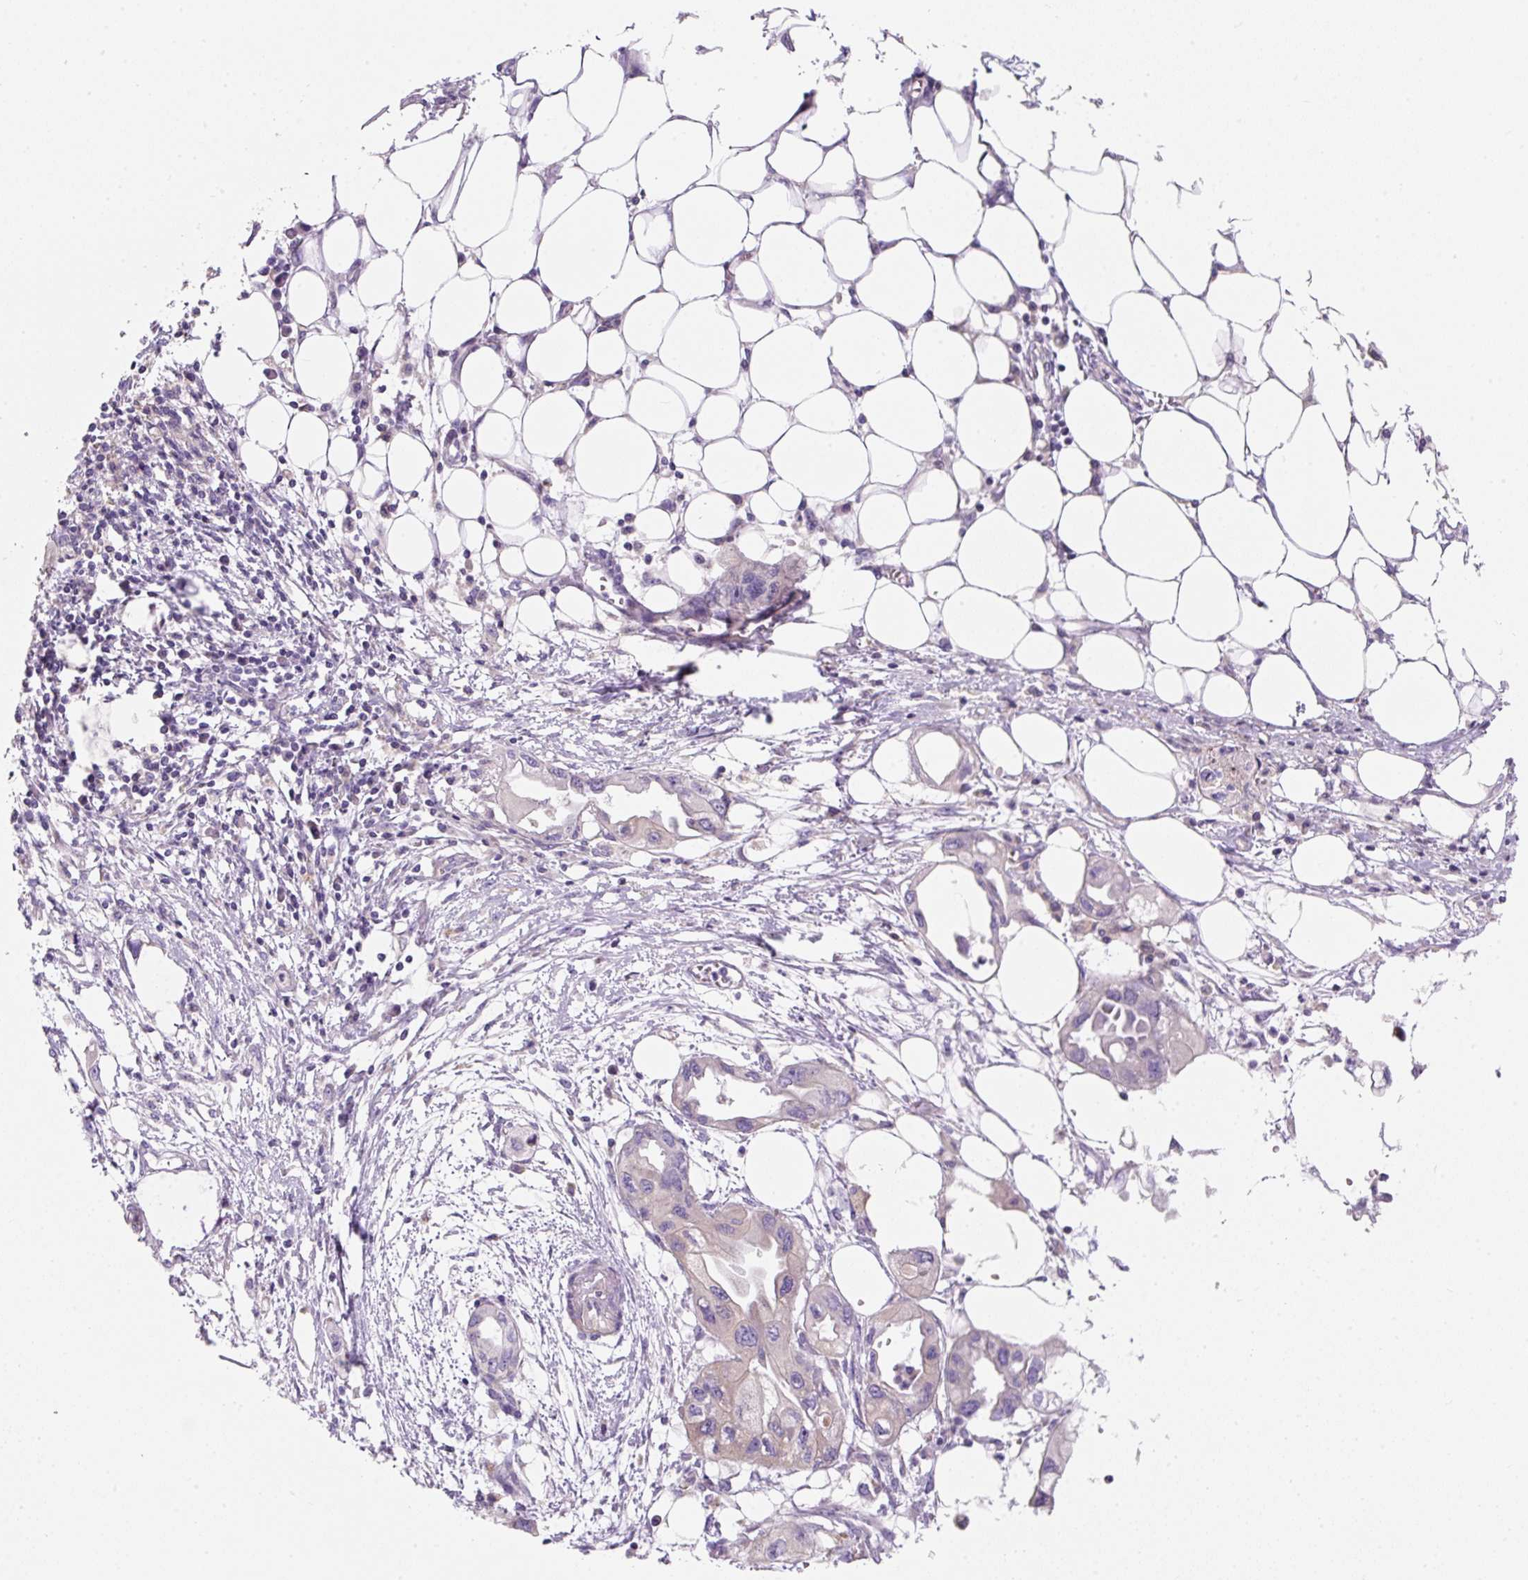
{"staining": {"intensity": "negative", "quantity": "none", "location": "none"}, "tissue": "endometrial cancer", "cell_type": "Tumor cells", "image_type": "cancer", "snomed": [{"axis": "morphology", "description": "Adenocarcinoma, NOS"}, {"axis": "morphology", "description": "Adenocarcinoma, metastatic, NOS"}, {"axis": "topography", "description": "Adipose tissue"}, {"axis": "topography", "description": "Endometrium"}], "caption": "Tumor cells are negative for protein expression in human endometrial metastatic adenocarcinoma.", "gene": "ERAP2", "patient": {"sex": "female", "age": 67}}